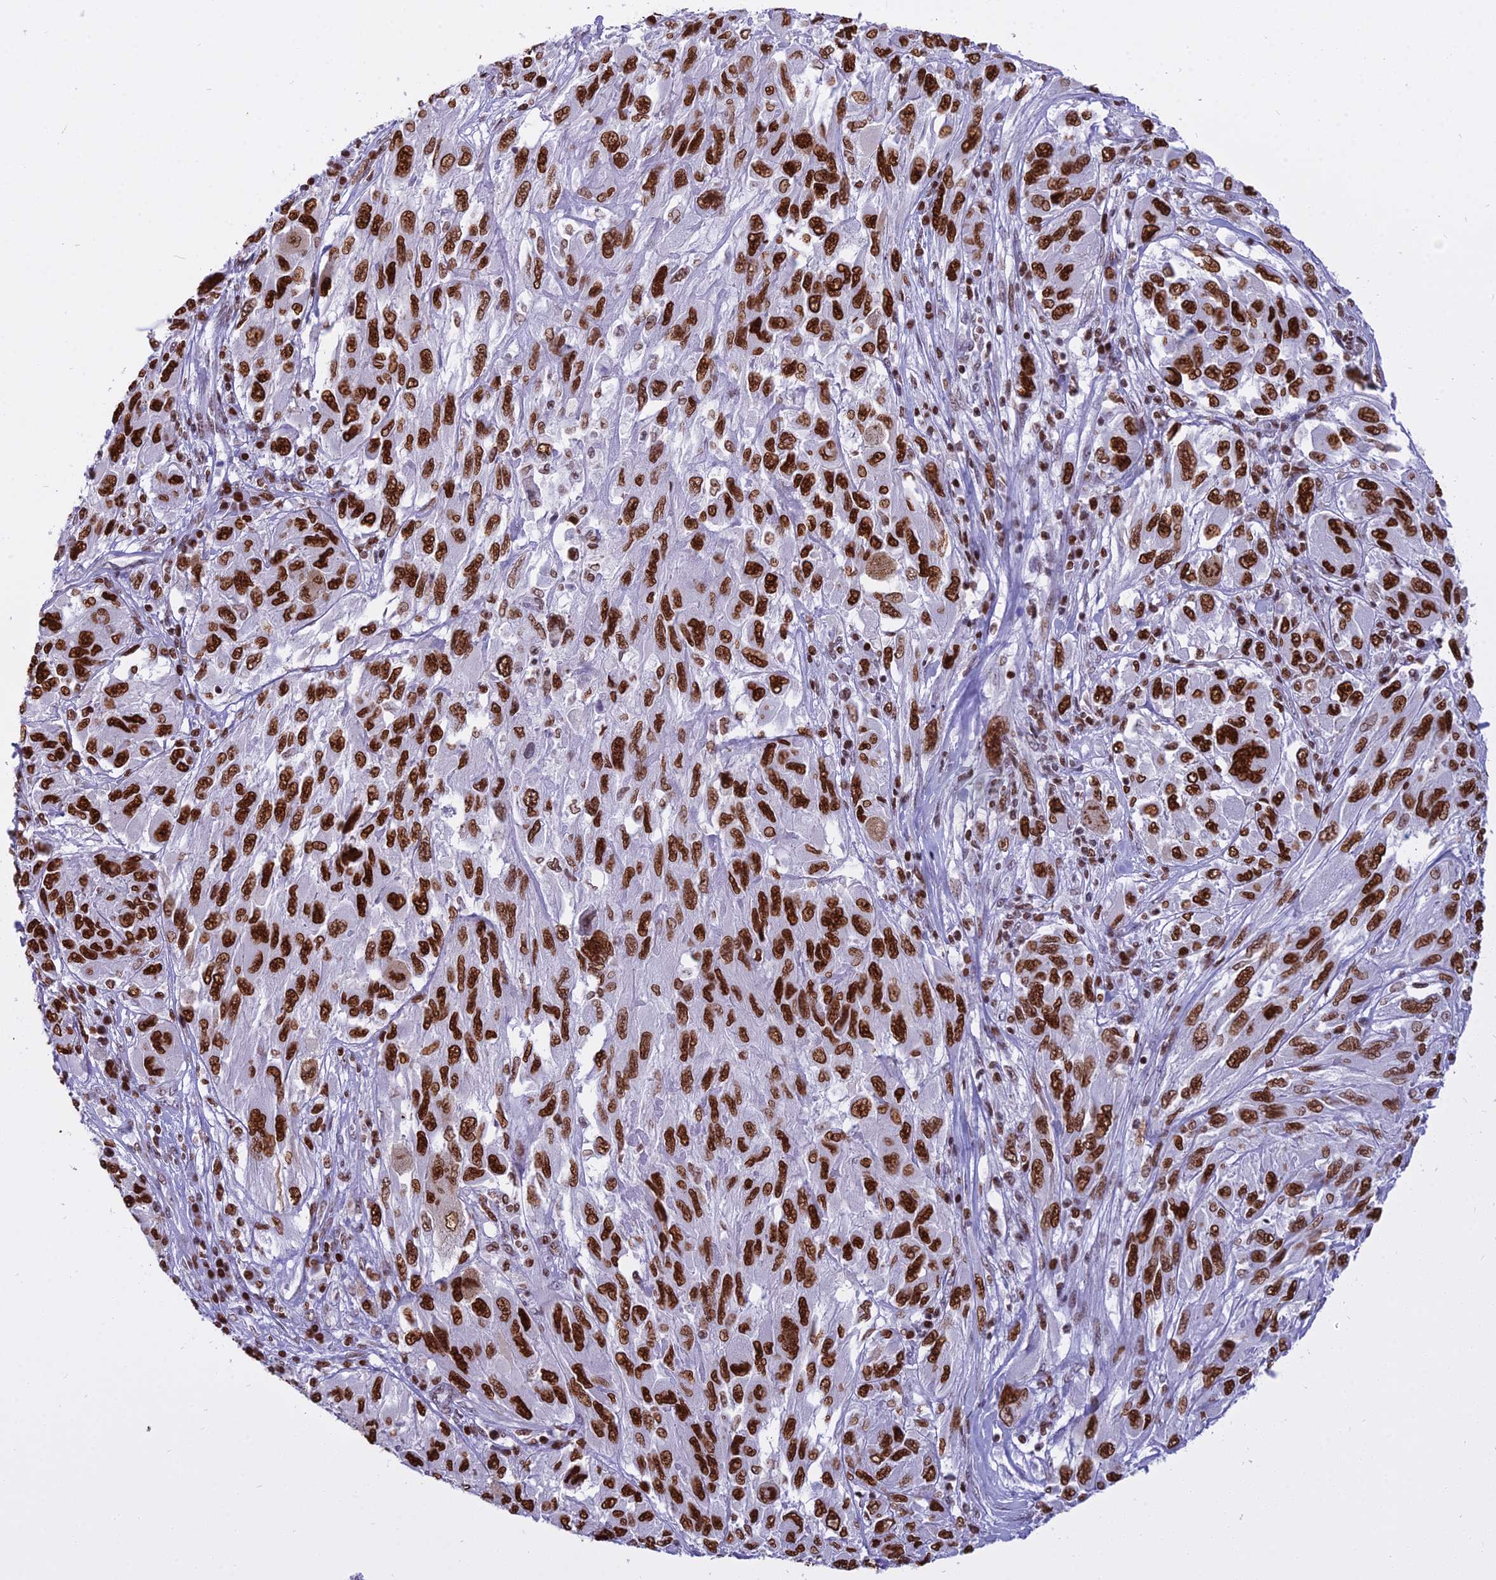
{"staining": {"intensity": "strong", "quantity": ">75%", "location": "nuclear"}, "tissue": "melanoma", "cell_type": "Tumor cells", "image_type": "cancer", "snomed": [{"axis": "morphology", "description": "Malignant melanoma, NOS"}, {"axis": "topography", "description": "Skin"}], "caption": "A brown stain labels strong nuclear staining of a protein in human malignant melanoma tumor cells.", "gene": "PARP1", "patient": {"sex": "female", "age": 91}}